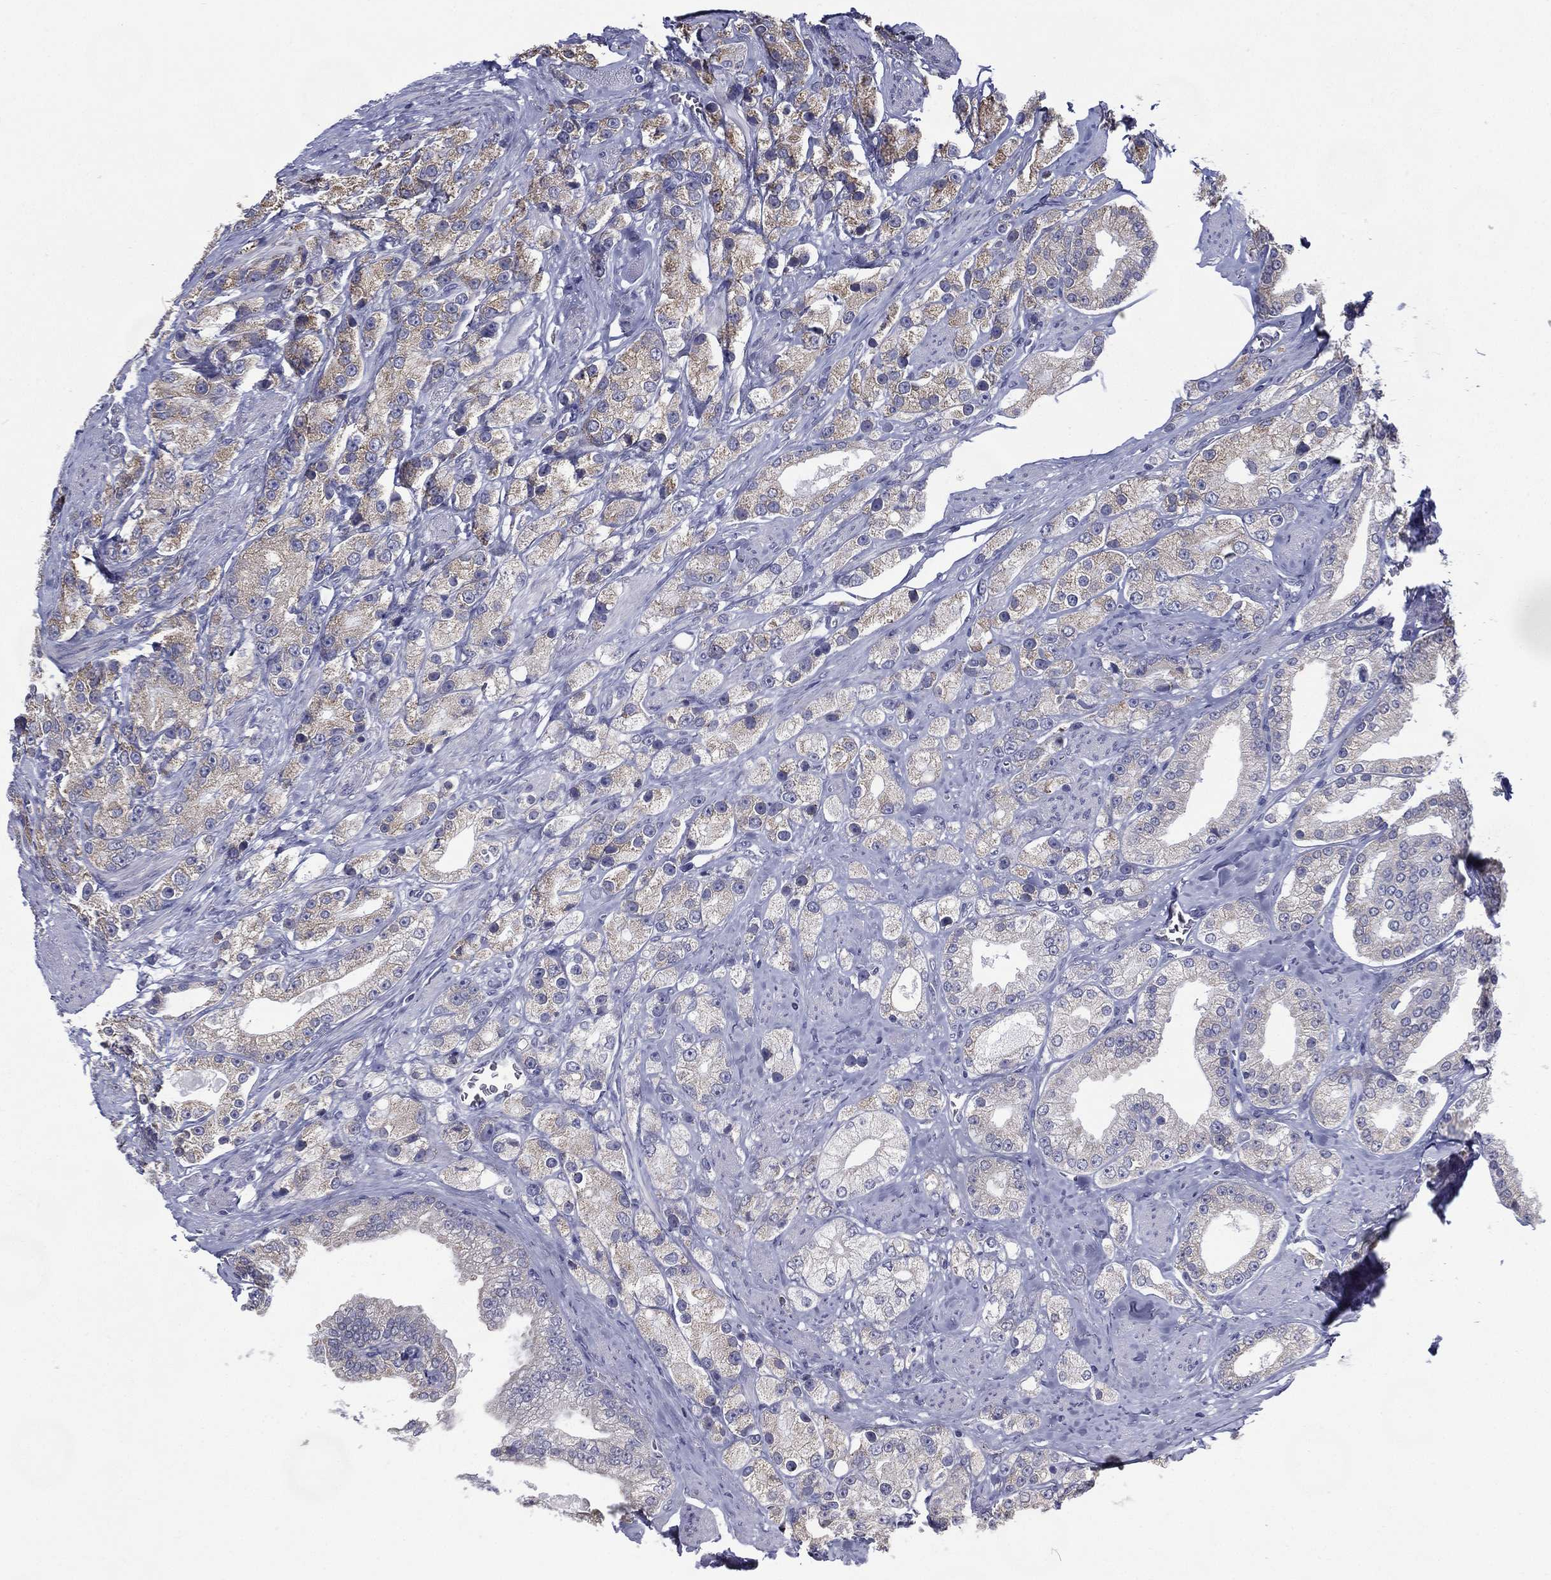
{"staining": {"intensity": "negative", "quantity": "none", "location": "none"}, "tissue": "prostate cancer", "cell_type": "Tumor cells", "image_type": "cancer", "snomed": [{"axis": "morphology", "description": "Adenocarcinoma, NOS"}, {"axis": "topography", "description": "Prostate and seminal vesicle, NOS"}, {"axis": "topography", "description": "Prostate"}], "caption": "This is a image of immunohistochemistry staining of prostate cancer (adenocarcinoma), which shows no staining in tumor cells.", "gene": "C19orf18", "patient": {"sex": "male", "age": 67}}